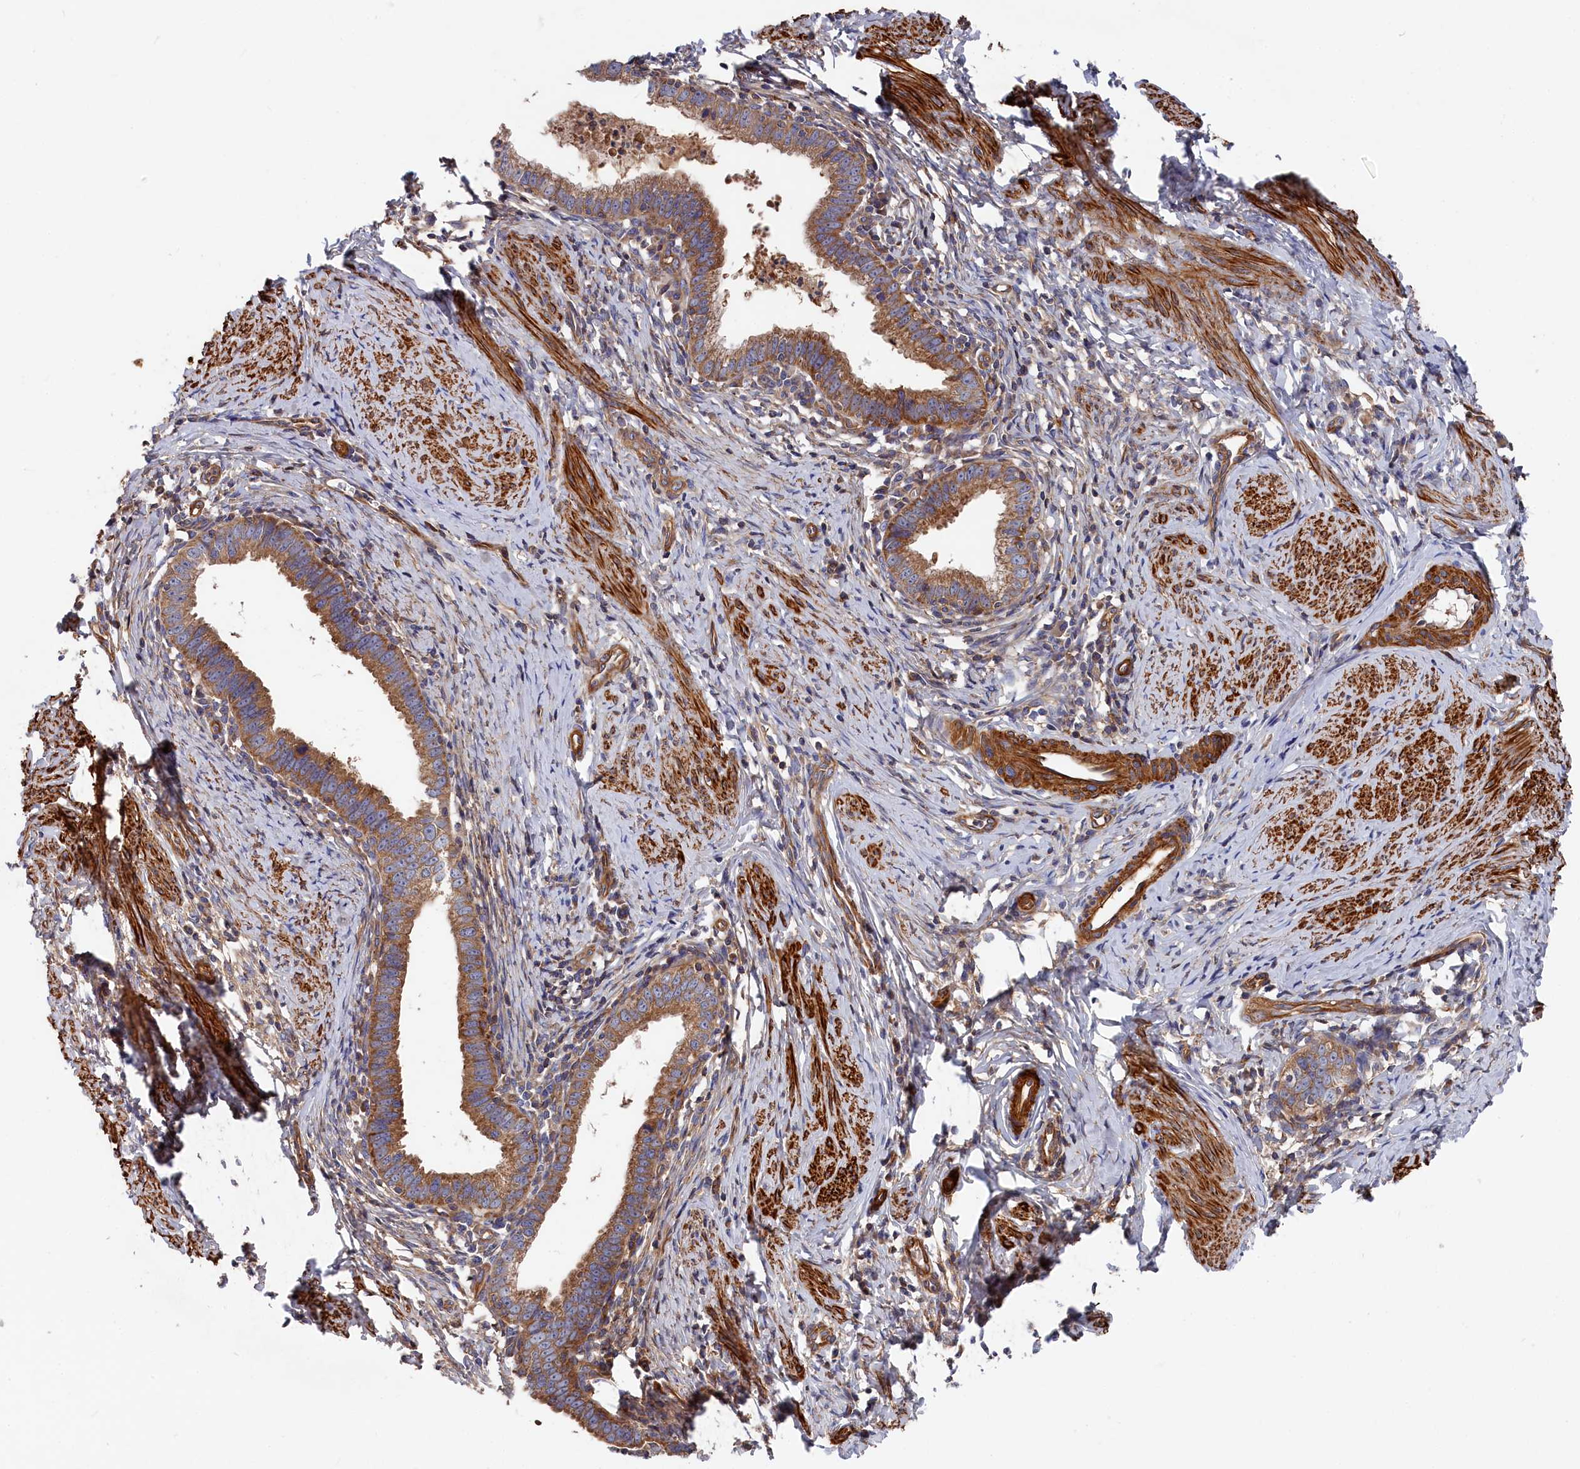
{"staining": {"intensity": "moderate", "quantity": ">75%", "location": "cytoplasmic/membranous"}, "tissue": "cervical cancer", "cell_type": "Tumor cells", "image_type": "cancer", "snomed": [{"axis": "morphology", "description": "Adenocarcinoma, NOS"}, {"axis": "topography", "description": "Cervix"}], "caption": "IHC (DAB (3,3'-diaminobenzidine)) staining of cervical cancer (adenocarcinoma) demonstrates moderate cytoplasmic/membranous protein staining in approximately >75% of tumor cells. Immunohistochemistry stains the protein of interest in brown and the nuclei are stained blue.", "gene": "LDHD", "patient": {"sex": "female", "age": 36}}